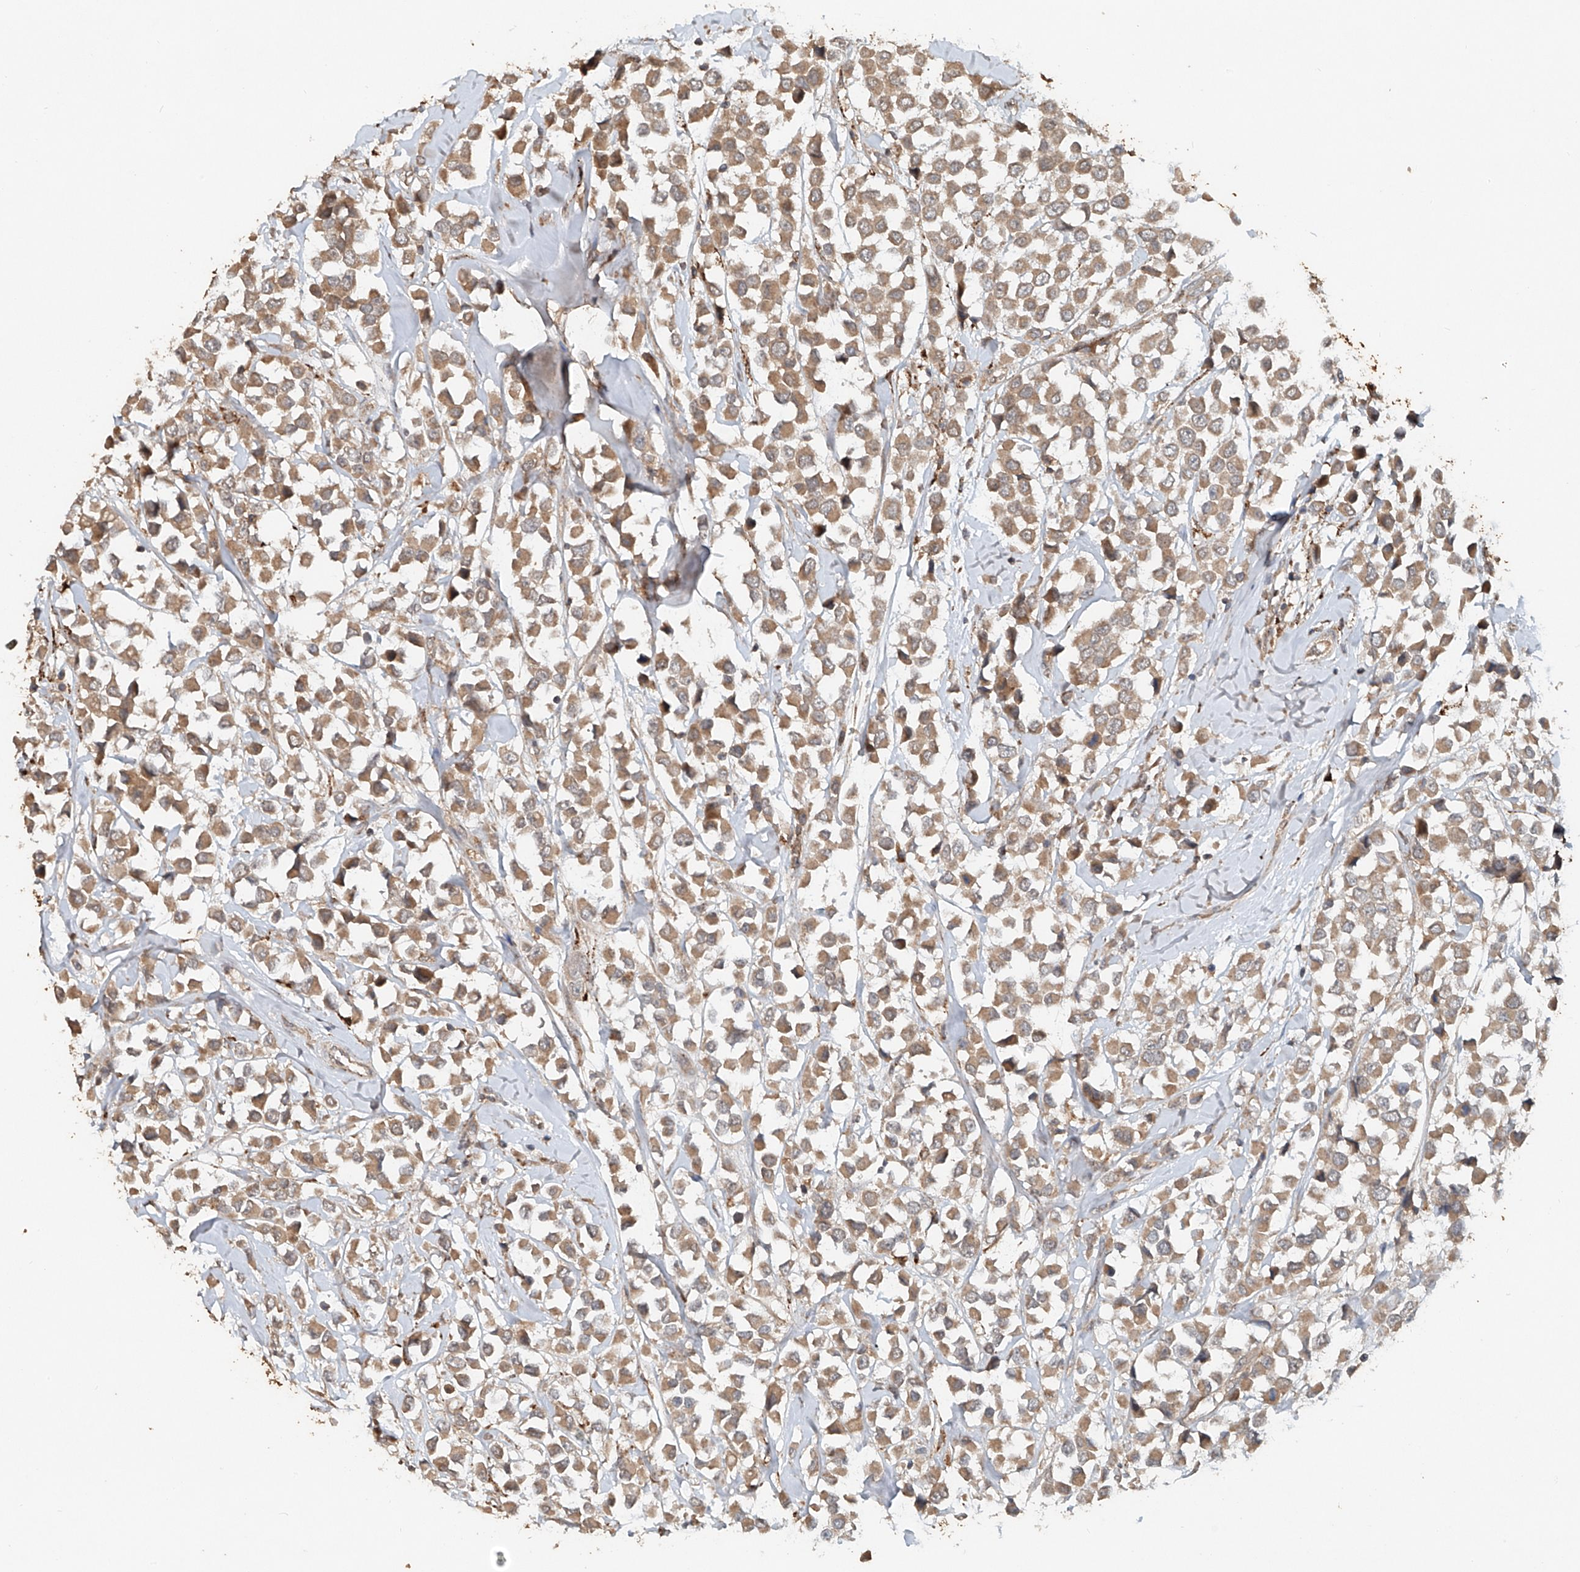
{"staining": {"intensity": "moderate", "quantity": ">75%", "location": "cytoplasmic/membranous"}, "tissue": "breast cancer", "cell_type": "Tumor cells", "image_type": "cancer", "snomed": [{"axis": "morphology", "description": "Duct carcinoma"}, {"axis": "topography", "description": "Breast"}], "caption": "IHC histopathology image of invasive ductal carcinoma (breast) stained for a protein (brown), which exhibits medium levels of moderate cytoplasmic/membranous staining in approximately >75% of tumor cells.", "gene": "IER5", "patient": {"sex": "female", "age": 61}}